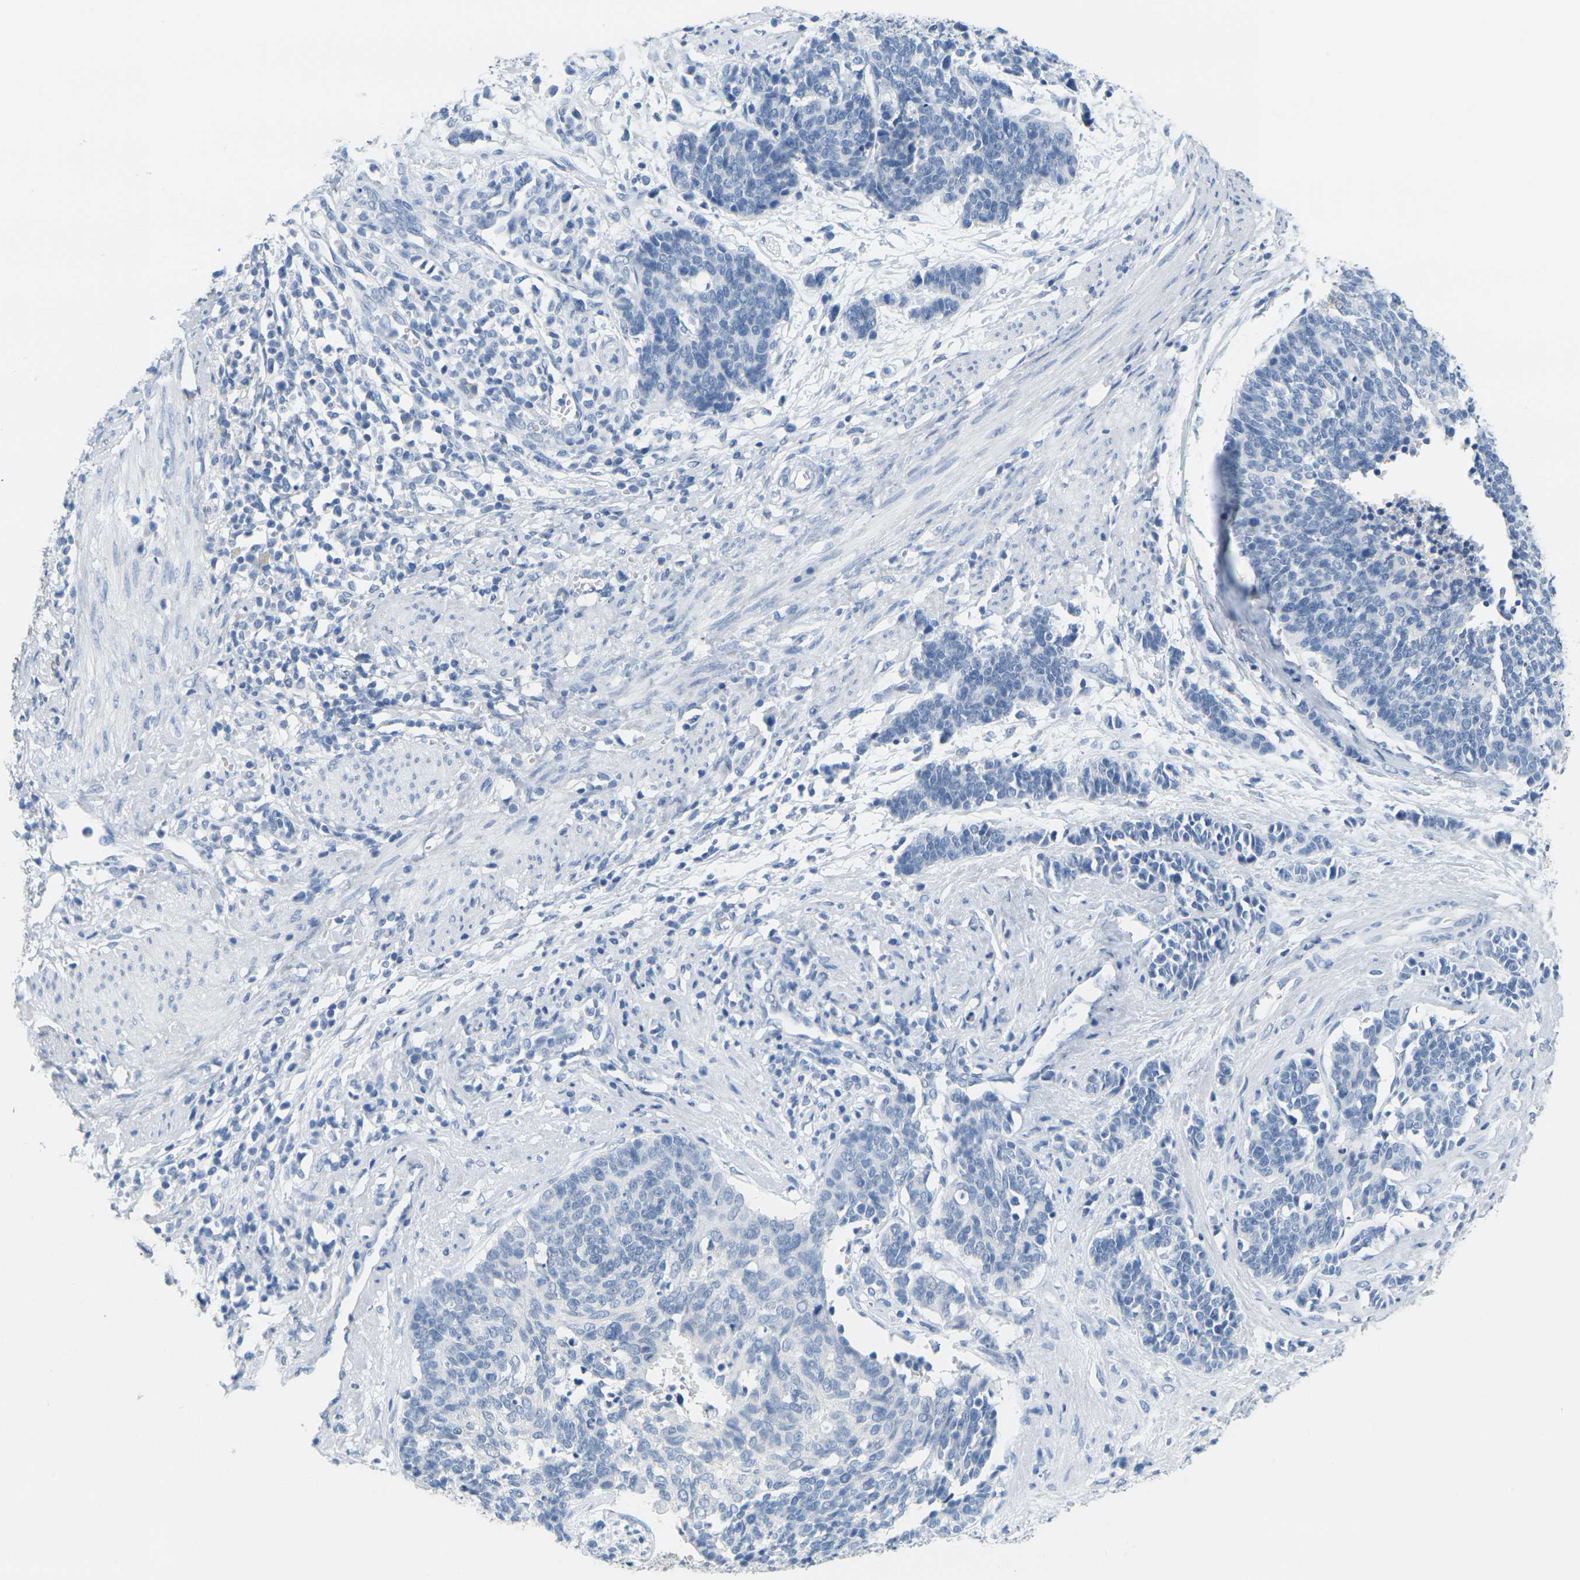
{"staining": {"intensity": "negative", "quantity": "none", "location": "none"}, "tissue": "cervical cancer", "cell_type": "Tumor cells", "image_type": "cancer", "snomed": [{"axis": "morphology", "description": "Squamous cell carcinoma, NOS"}, {"axis": "topography", "description": "Cervix"}], "caption": "Immunohistochemistry (IHC) of cervical squamous cell carcinoma displays no expression in tumor cells.", "gene": "CTAG1A", "patient": {"sex": "female", "age": 35}}